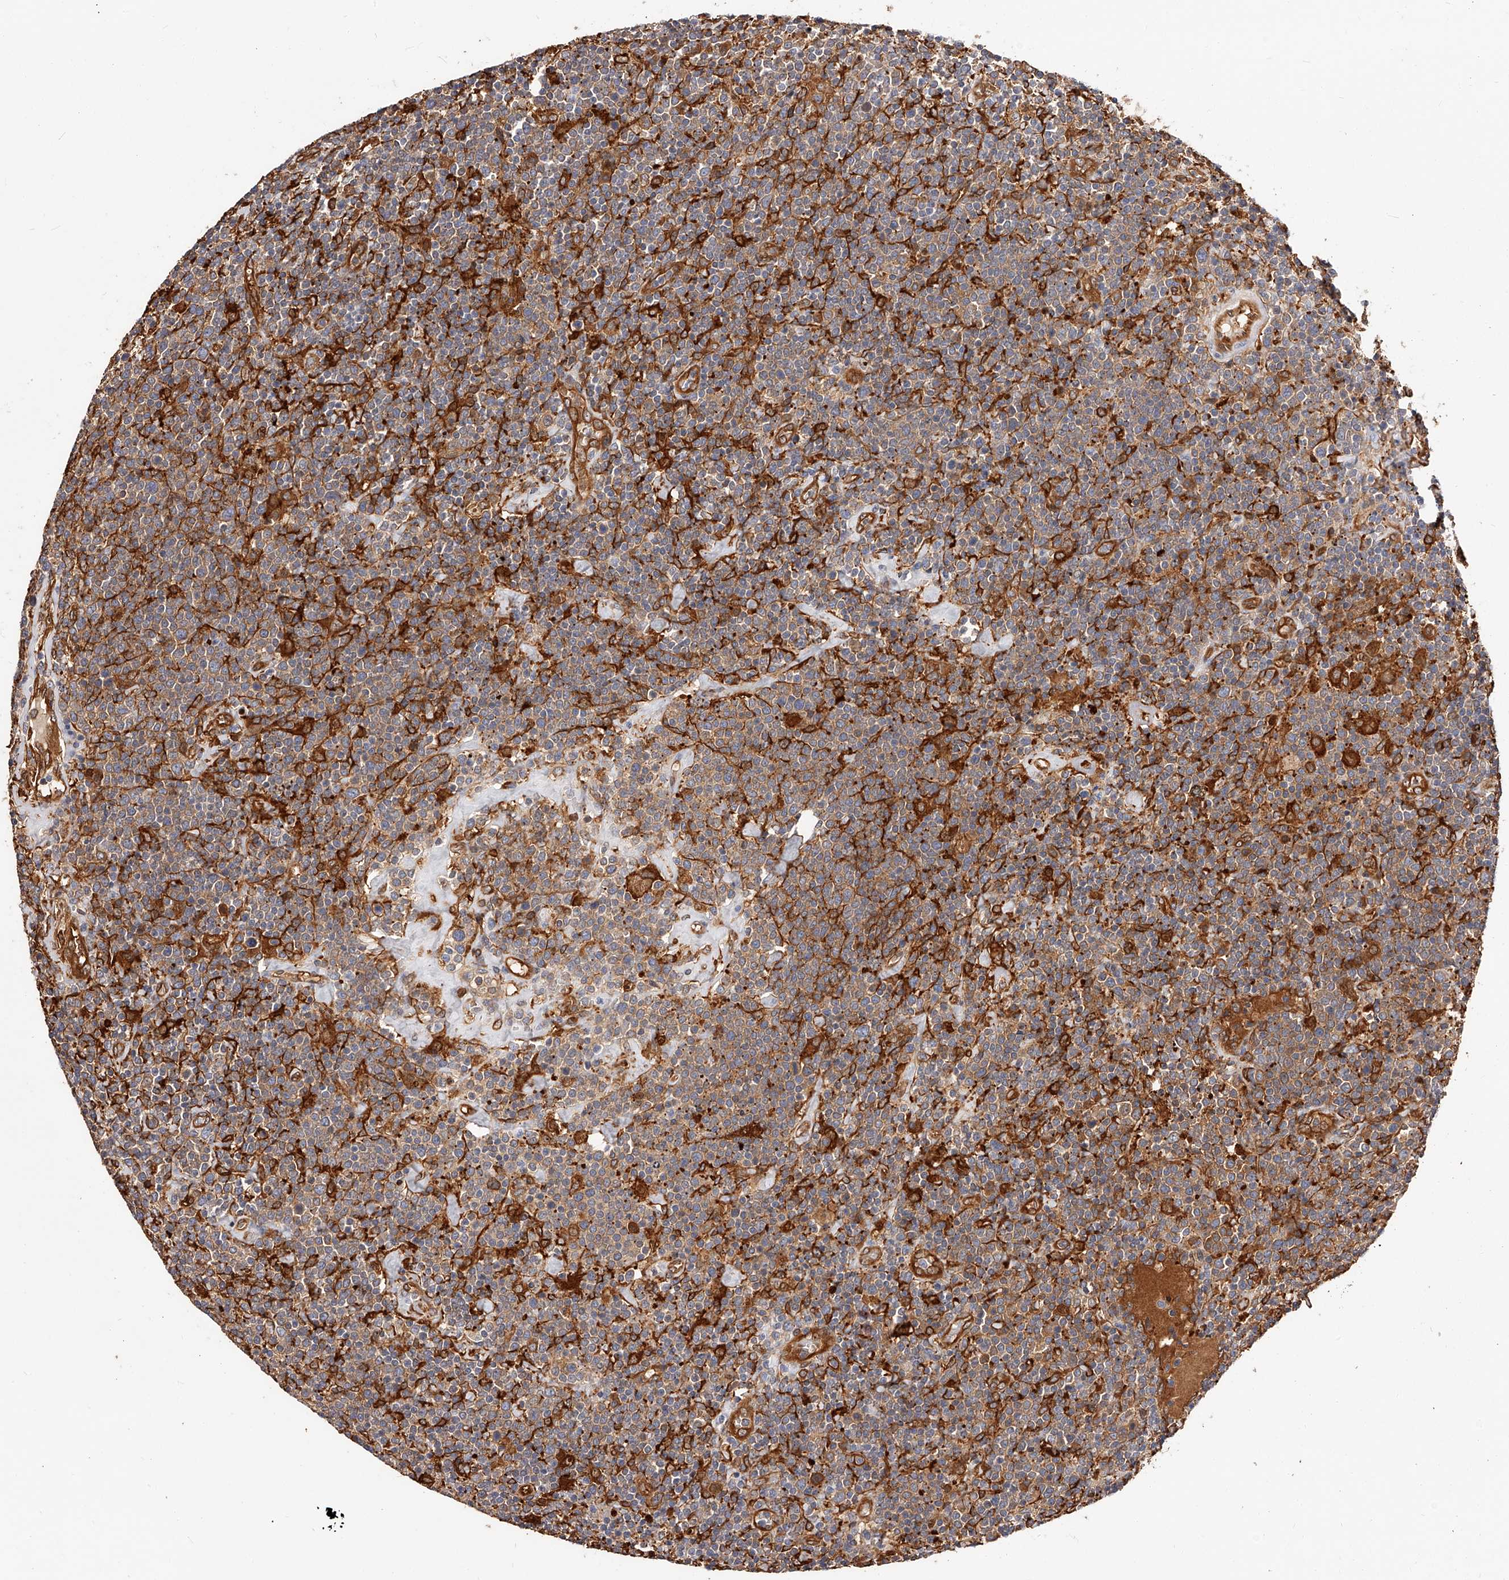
{"staining": {"intensity": "weak", "quantity": ">75%", "location": "cytoplasmic/membranous"}, "tissue": "lymphoma", "cell_type": "Tumor cells", "image_type": "cancer", "snomed": [{"axis": "morphology", "description": "Malignant lymphoma, non-Hodgkin's type, High grade"}, {"axis": "topography", "description": "Lymph node"}], "caption": "Approximately >75% of tumor cells in high-grade malignant lymphoma, non-Hodgkin's type reveal weak cytoplasmic/membranous protein expression as visualized by brown immunohistochemical staining.", "gene": "LAP3", "patient": {"sex": "male", "age": 61}}